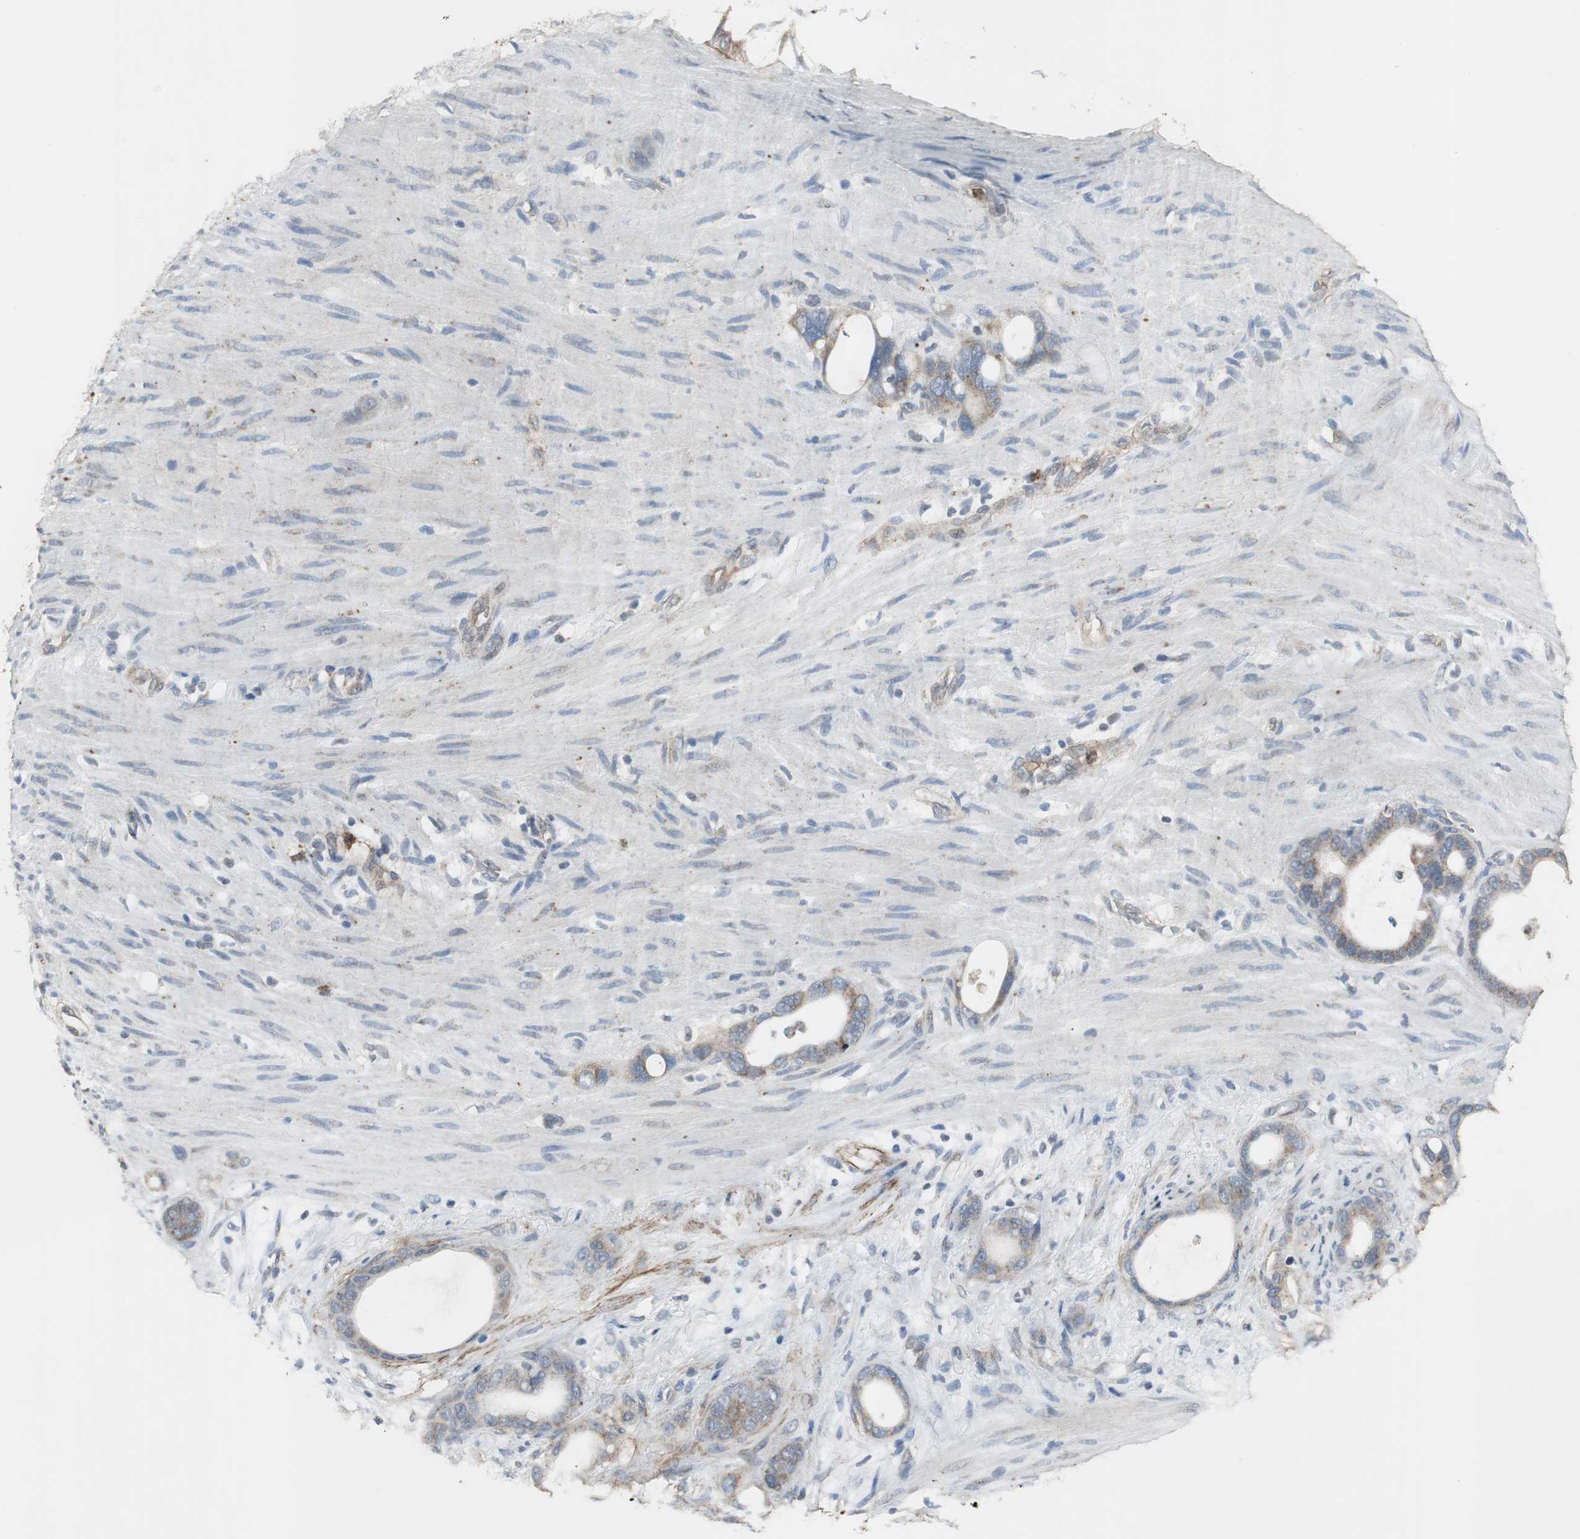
{"staining": {"intensity": "weak", "quantity": ">75%", "location": "cytoplasmic/membranous"}, "tissue": "stomach cancer", "cell_type": "Tumor cells", "image_type": "cancer", "snomed": [{"axis": "morphology", "description": "Adenocarcinoma, NOS"}, {"axis": "topography", "description": "Stomach"}], "caption": "About >75% of tumor cells in stomach adenocarcinoma display weak cytoplasmic/membranous protein staining as visualized by brown immunohistochemical staining.", "gene": "JTB", "patient": {"sex": "female", "age": 75}}